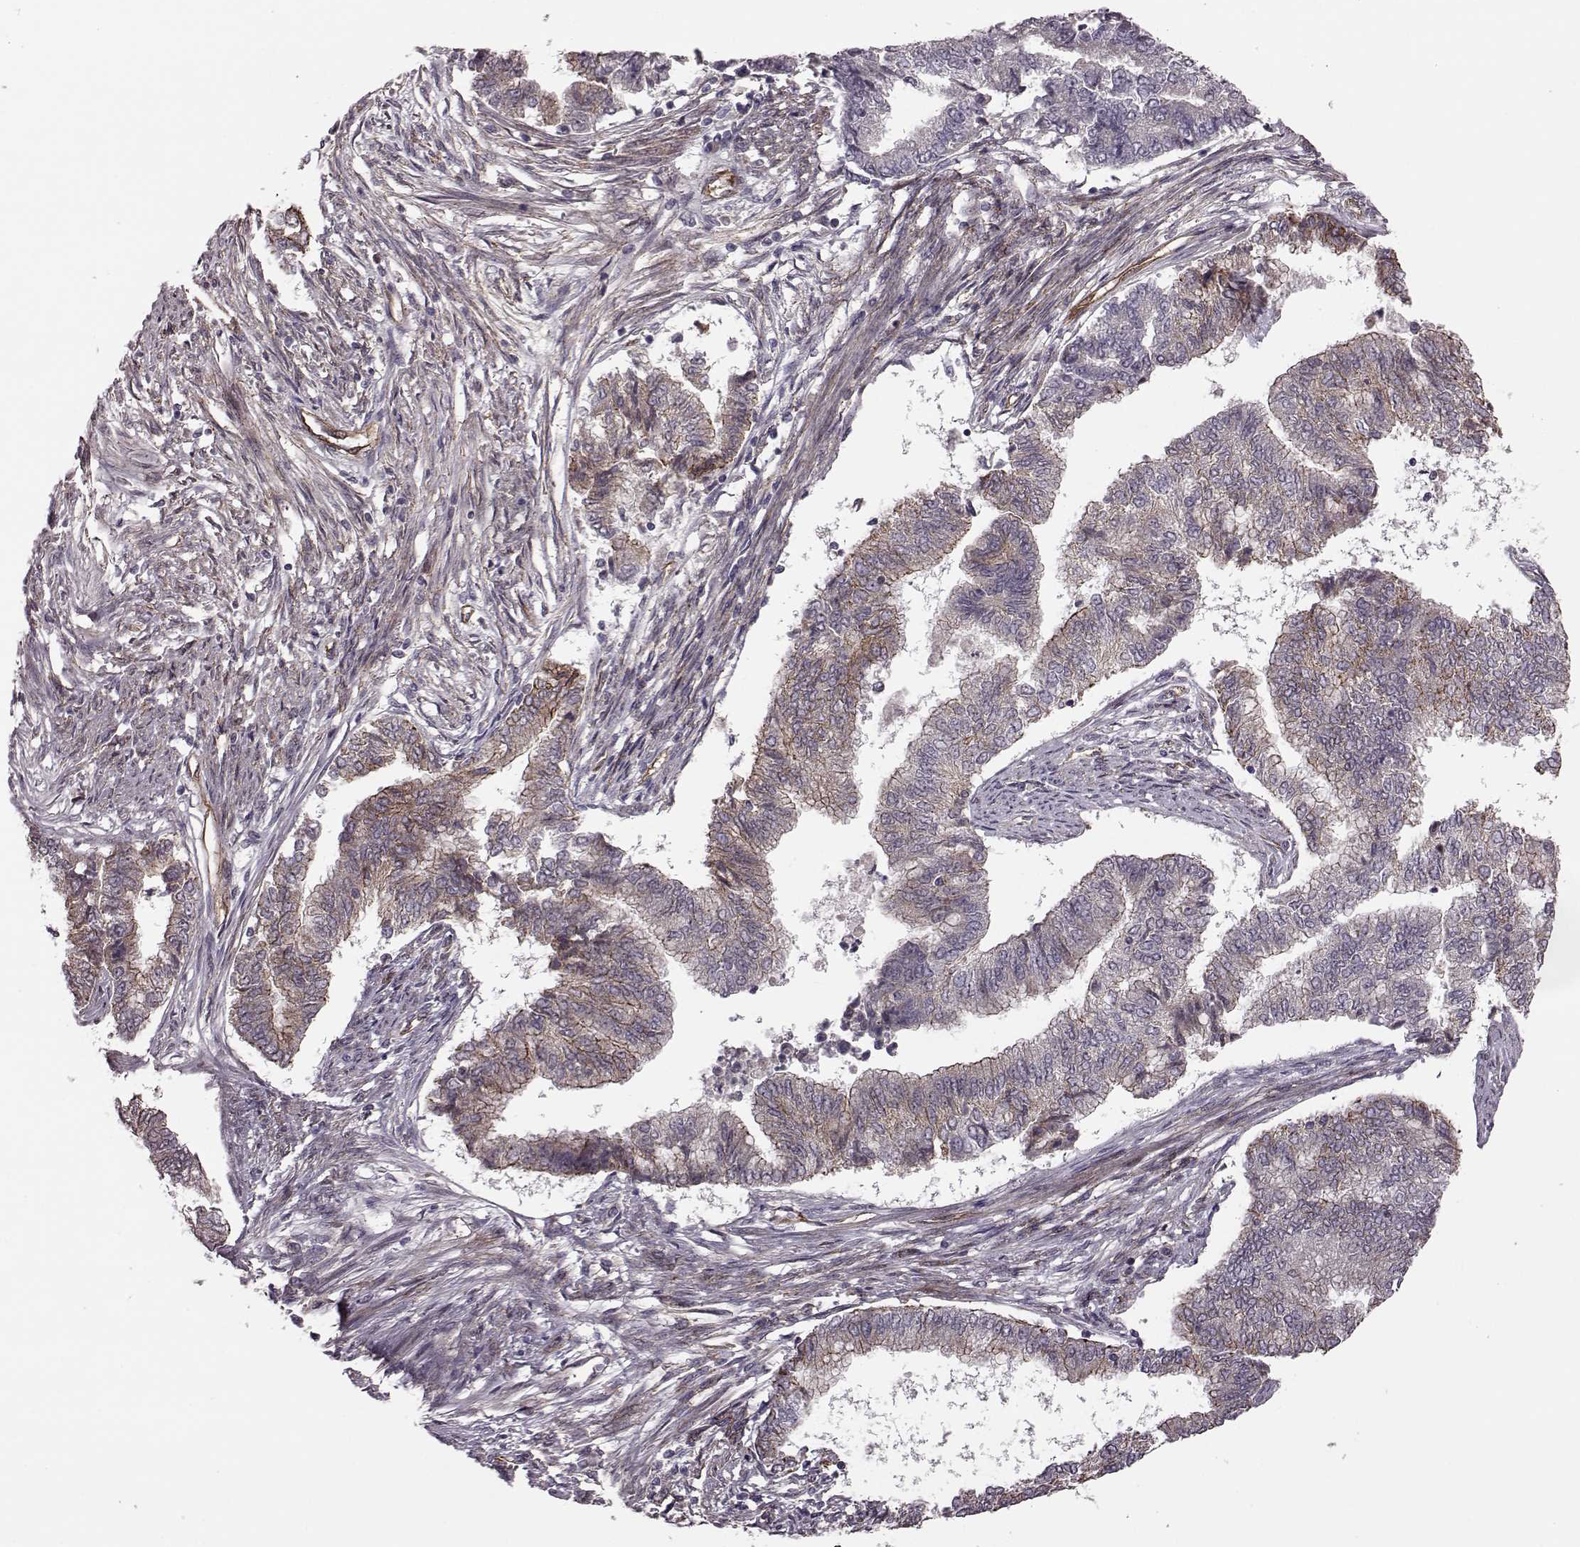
{"staining": {"intensity": "moderate", "quantity": "25%-75%", "location": "cytoplasmic/membranous"}, "tissue": "endometrial cancer", "cell_type": "Tumor cells", "image_type": "cancer", "snomed": [{"axis": "morphology", "description": "Adenocarcinoma, NOS"}, {"axis": "topography", "description": "Endometrium"}], "caption": "Immunohistochemical staining of endometrial cancer (adenocarcinoma) displays medium levels of moderate cytoplasmic/membranous protein staining in about 25%-75% of tumor cells. (DAB (3,3'-diaminobenzidine) IHC with brightfield microscopy, high magnification).", "gene": "SYNPO", "patient": {"sex": "female", "age": 65}}